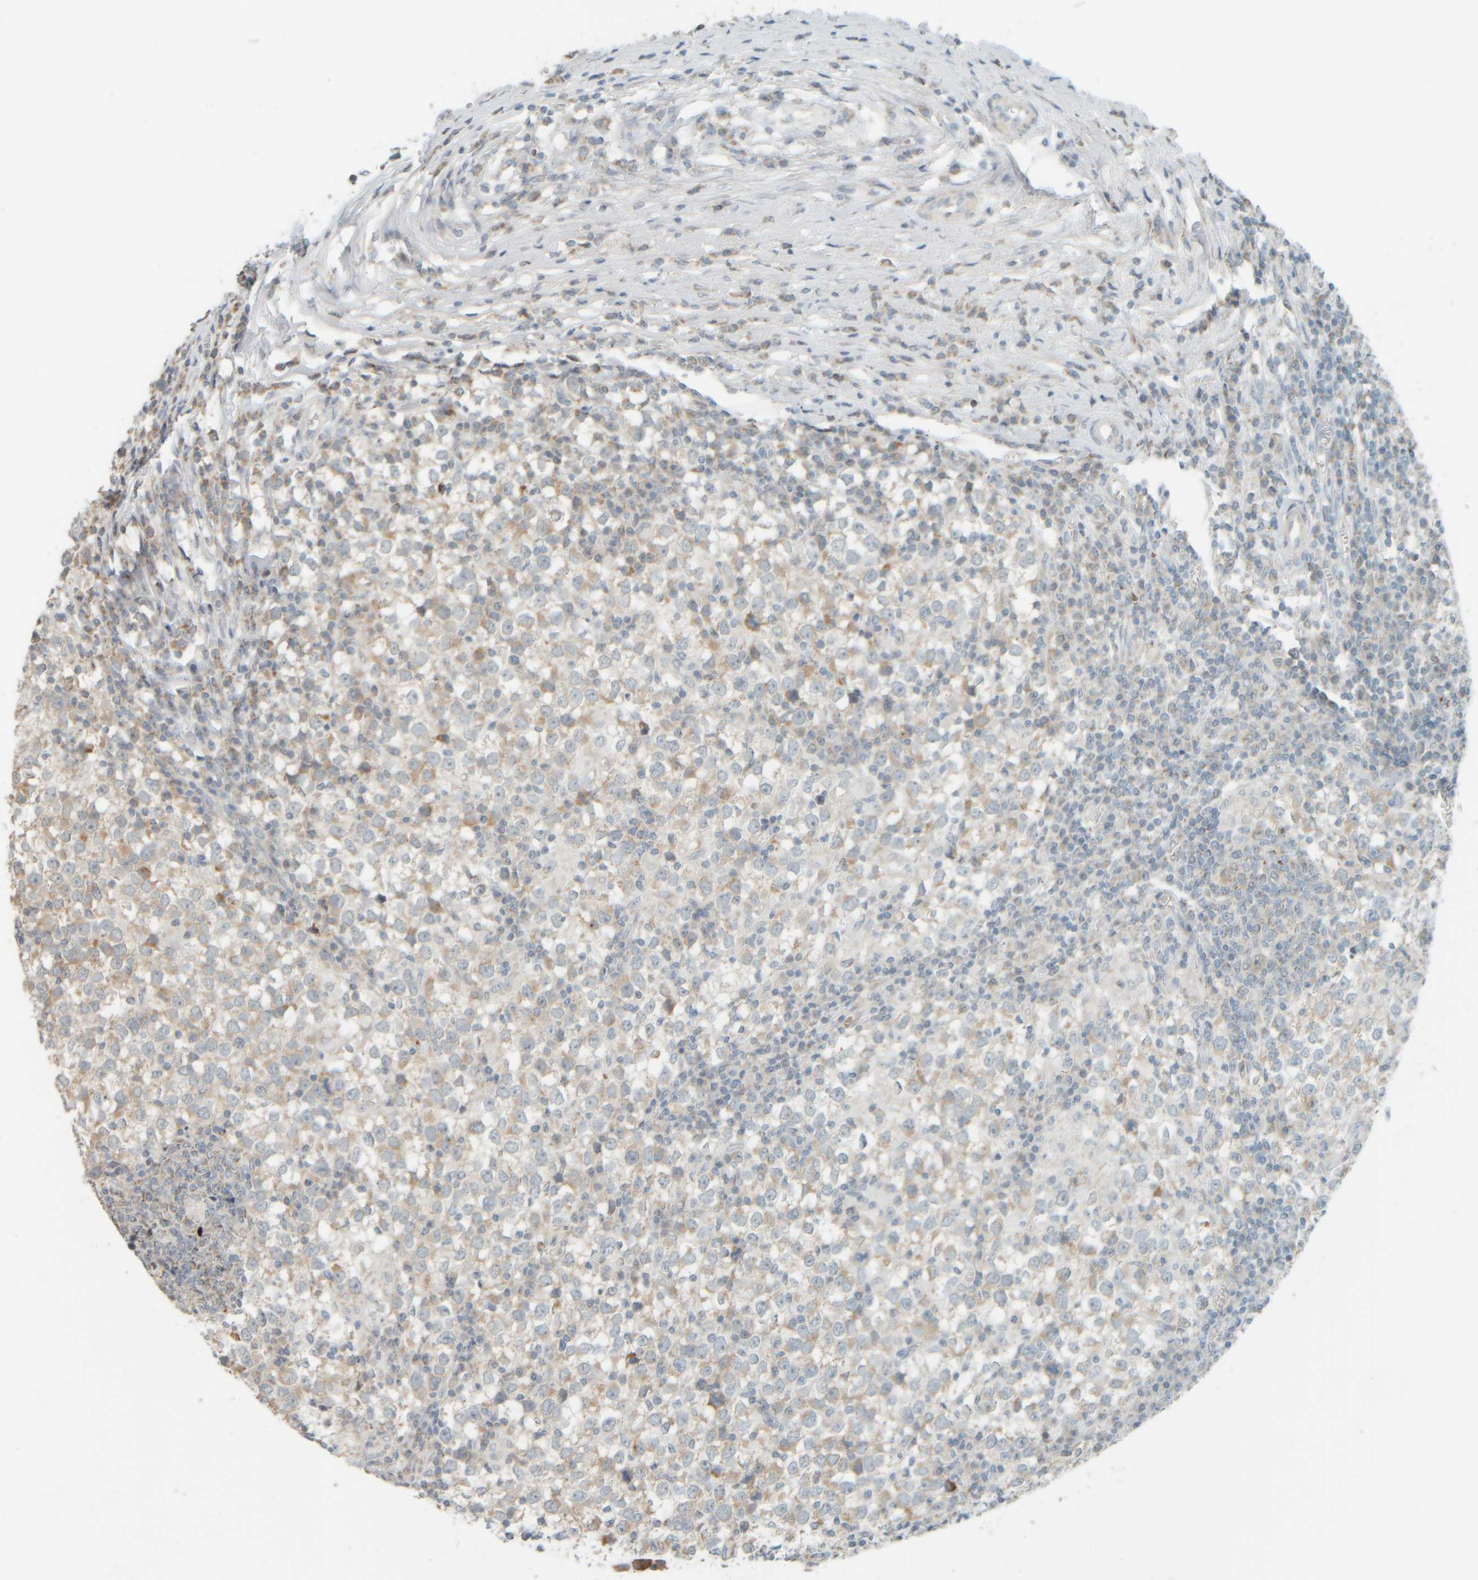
{"staining": {"intensity": "weak", "quantity": "25%-75%", "location": "cytoplasmic/membranous"}, "tissue": "testis cancer", "cell_type": "Tumor cells", "image_type": "cancer", "snomed": [{"axis": "morphology", "description": "Seminoma, NOS"}, {"axis": "topography", "description": "Testis"}], "caption": "Seminoma (testis) stained with DAB (3,3'-diaminobenzidine) immunohistochemistry (IHC) reveals low levels of weak cytoplasmic/membranous positivity in about 25%-75% of tumor cells.", "gene": "PTGES3L-AARSD1", "patient": {"sex": "male", "age": 65}}